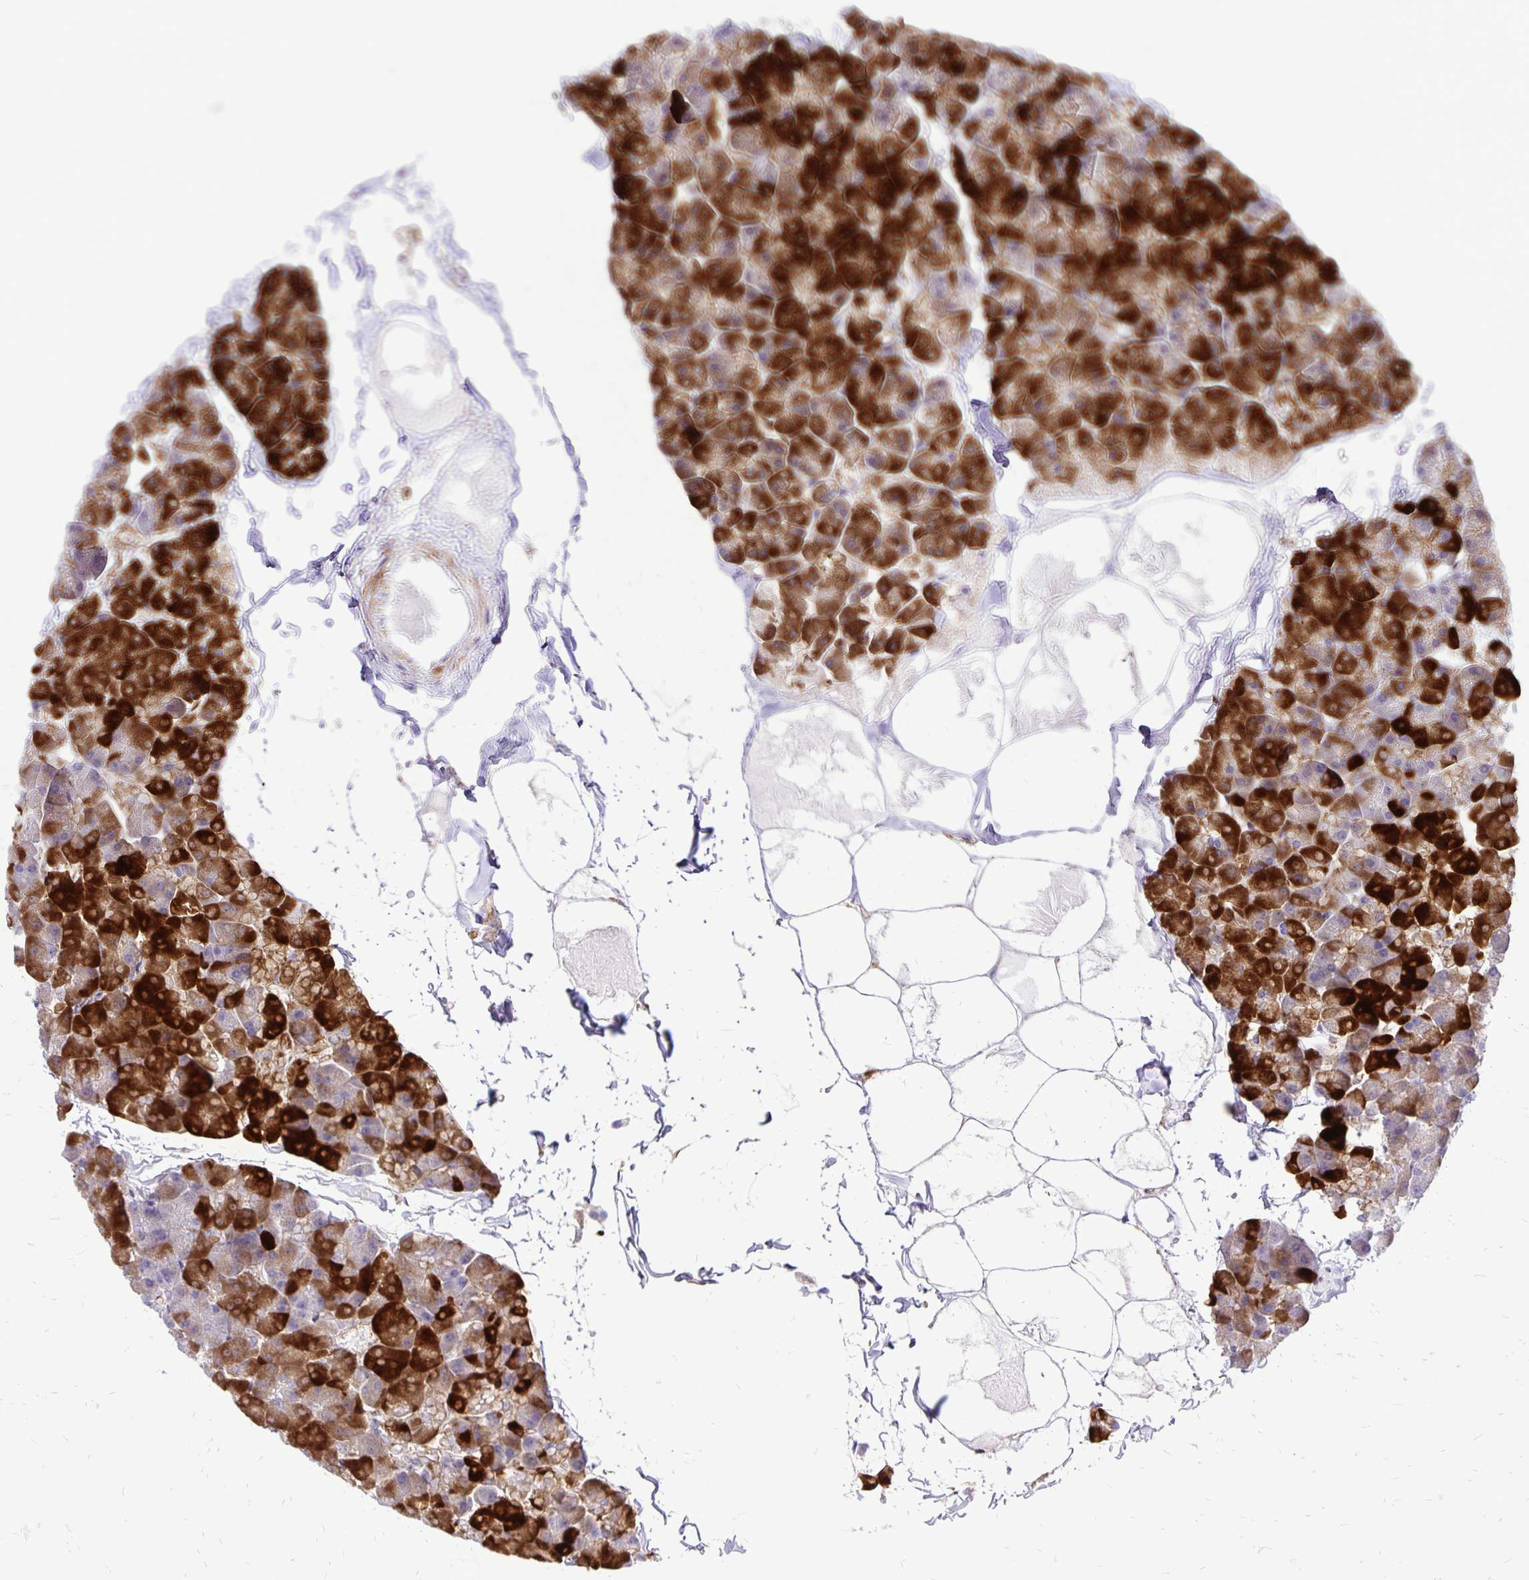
{"staining": {"intensity": "strong", "quantity": "25%-75%", "location": "cytoplasmic/membranous"}, "tissue": "pancreas", "cell_type": "Exocrine glandular cells", "image_type": "normal", "snomed": [{"axis": "morphology", "description": "Normal tissue, NOS"}, {"axis": "topography", "description": "Pancreas"}], "caption": "Immunohistochemistry image of normal human pancreas stained for a protein (brown), which exhibits high levels of strong cytoplasmic/membranous expression in about 25%-75% of exocrine glandular cells.", "gene": "EIF5A", "patient": {"sex": "male", "age": 35}}